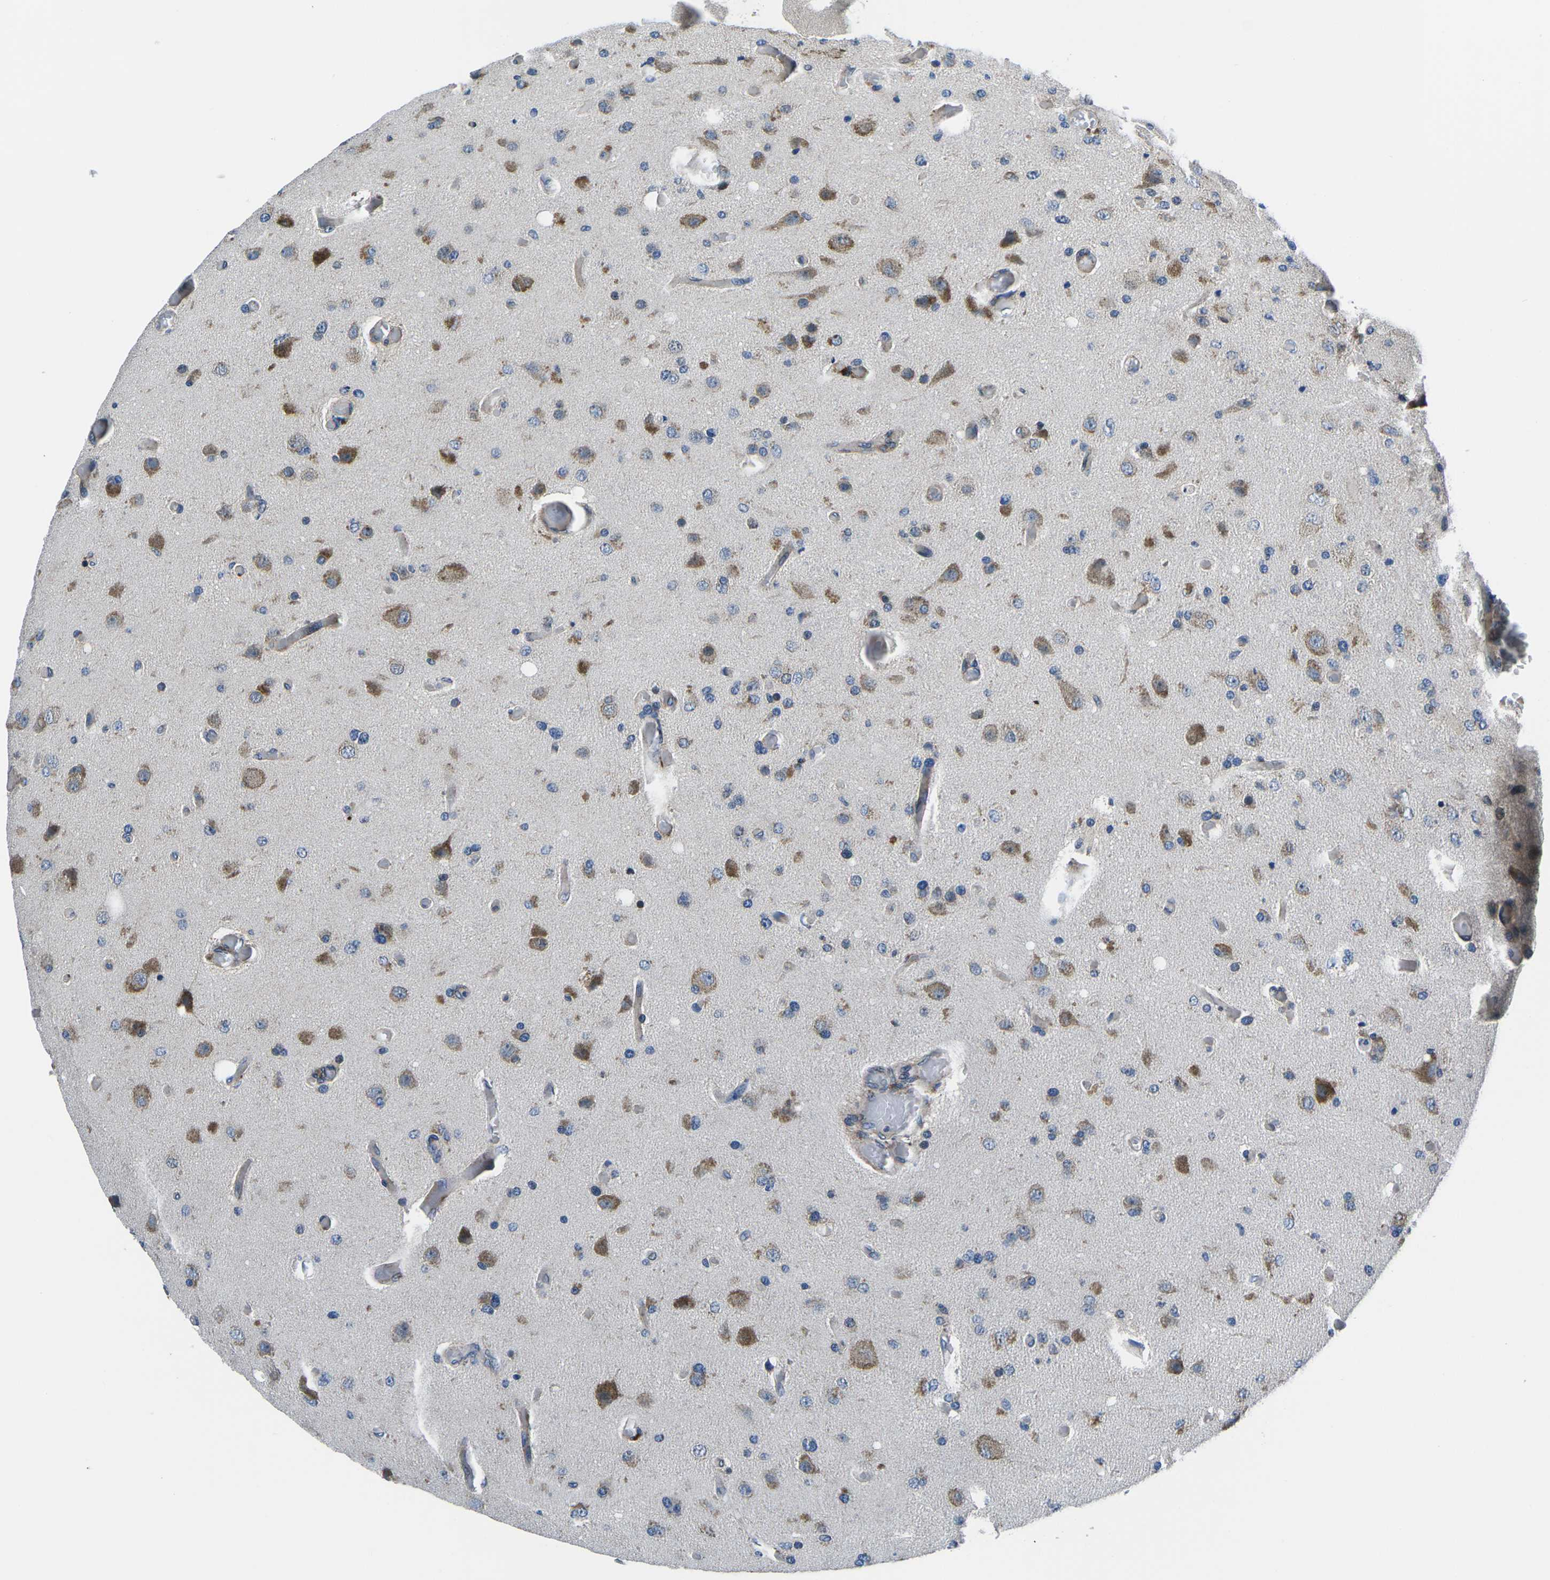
{"staining": {"intensity": "moderate", "quantity": "<25%", "location": "cytoplasmic/membranous"}, "tissue": "glioma", "cell_type": "Tumor cells", "image_type": "cancer", "snomed": [{"axis": "morphology", "description": "Normal tissue, NOS"}, {"axis": "morphology", "description": "Glioma, malignant, High grade"}, {"axis": "topography", "description": "Cerebral cortex"}], "caption": "Protein expression analysis of human glioma reveals moderate cytoplasmic/membranous expression in approximately <25% of tumor cells.", "gene": "EIF4E", "patient": {"sex": "male", "age": 77}}